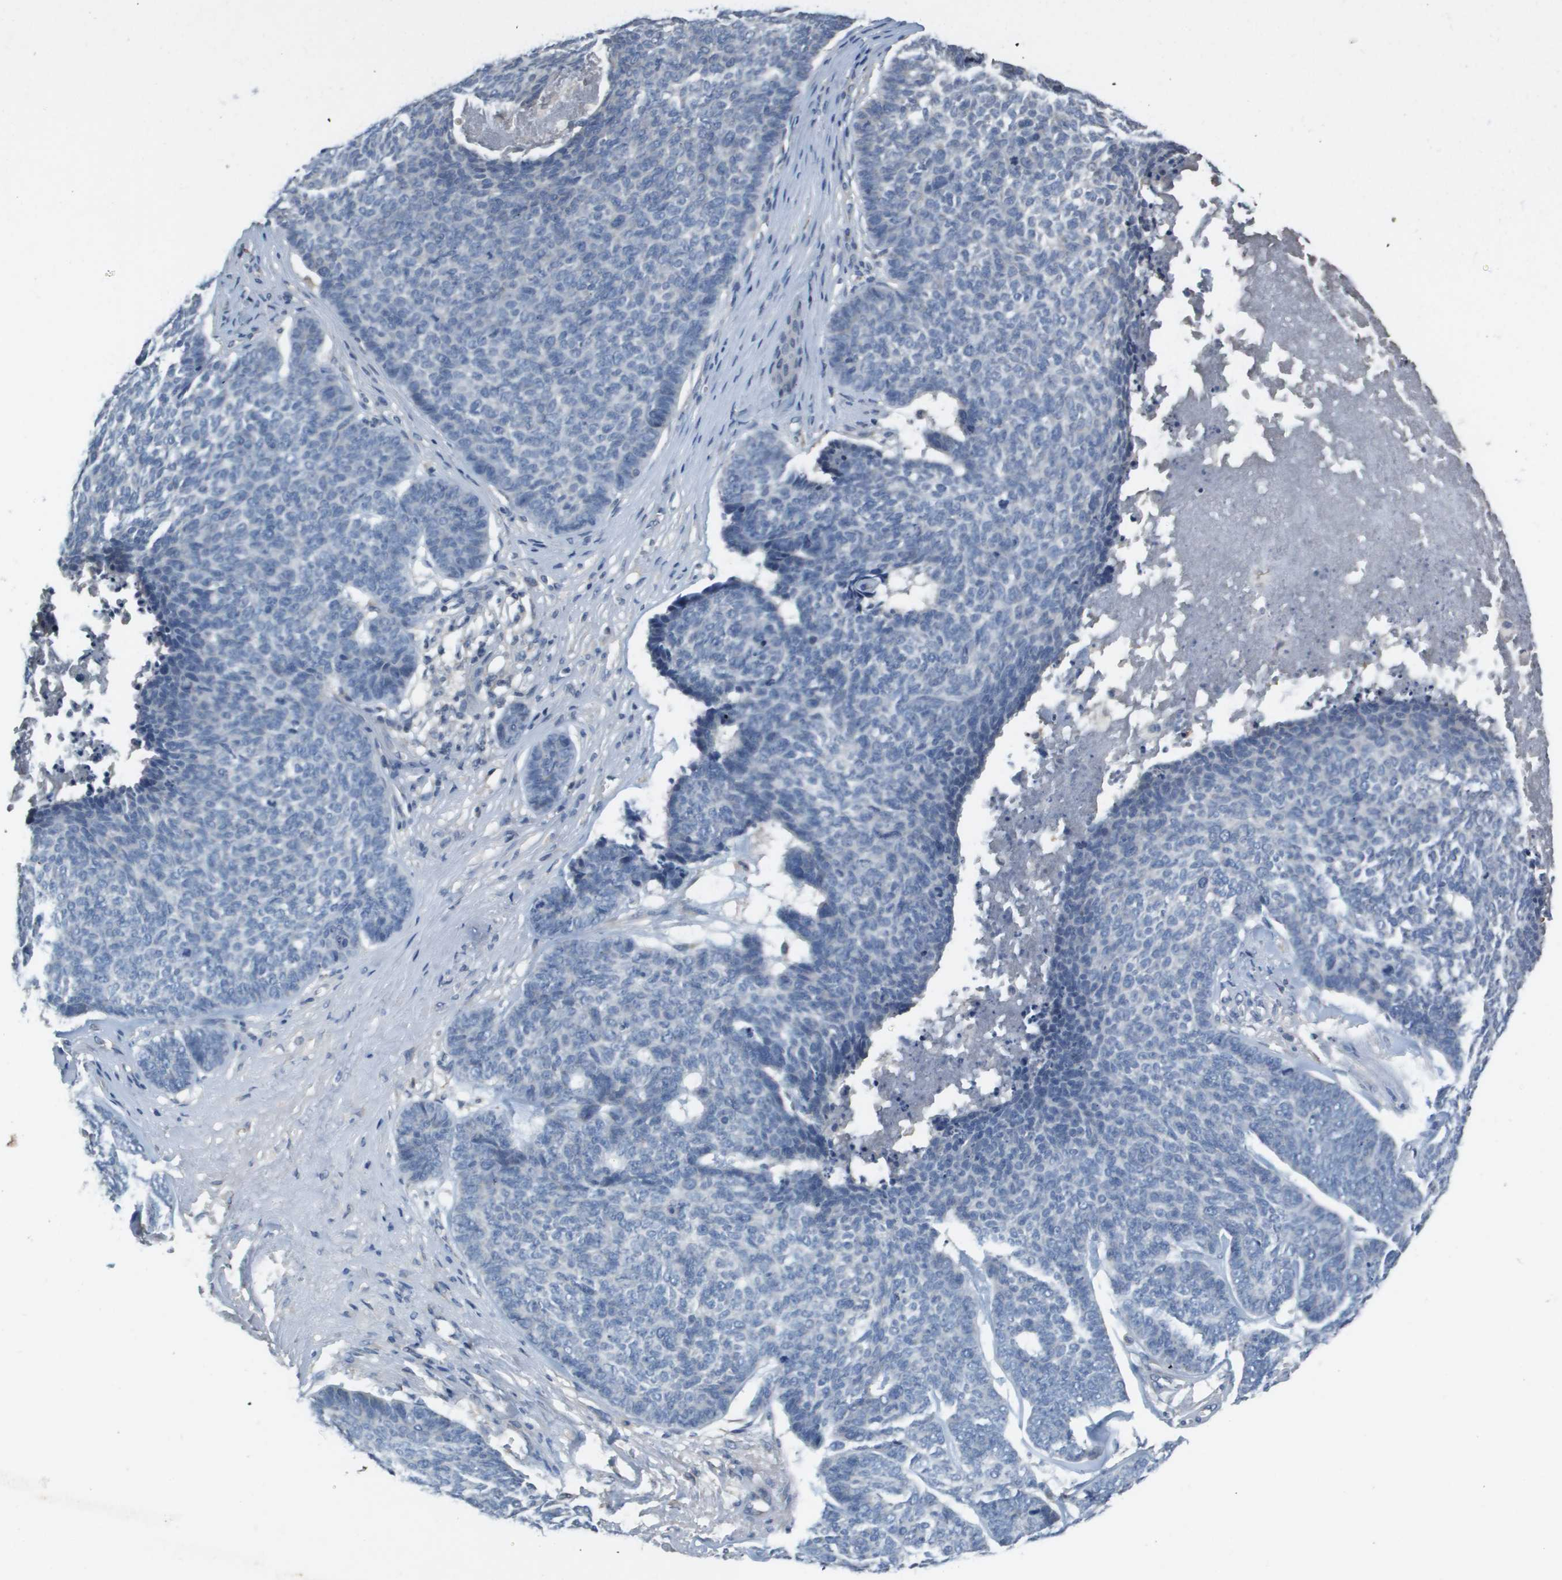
{"staining": {"intensity": "negative", "quantity": "none", "location": "none"}, "tissue": "skin cancer", "cell_type": "Tumor cells", "image_type": "cancer", "snomed": [{"axis": "morphology", "description": "Basal cell carcinoma"}, {"axis": "topography", "description": "Skin"}], "caption": "There is no significant staining in tumor cells of skin cancer (basal cell carcinoma).", "gene": "CAPN11", "patient": {"sex": "male", "age": 84}}